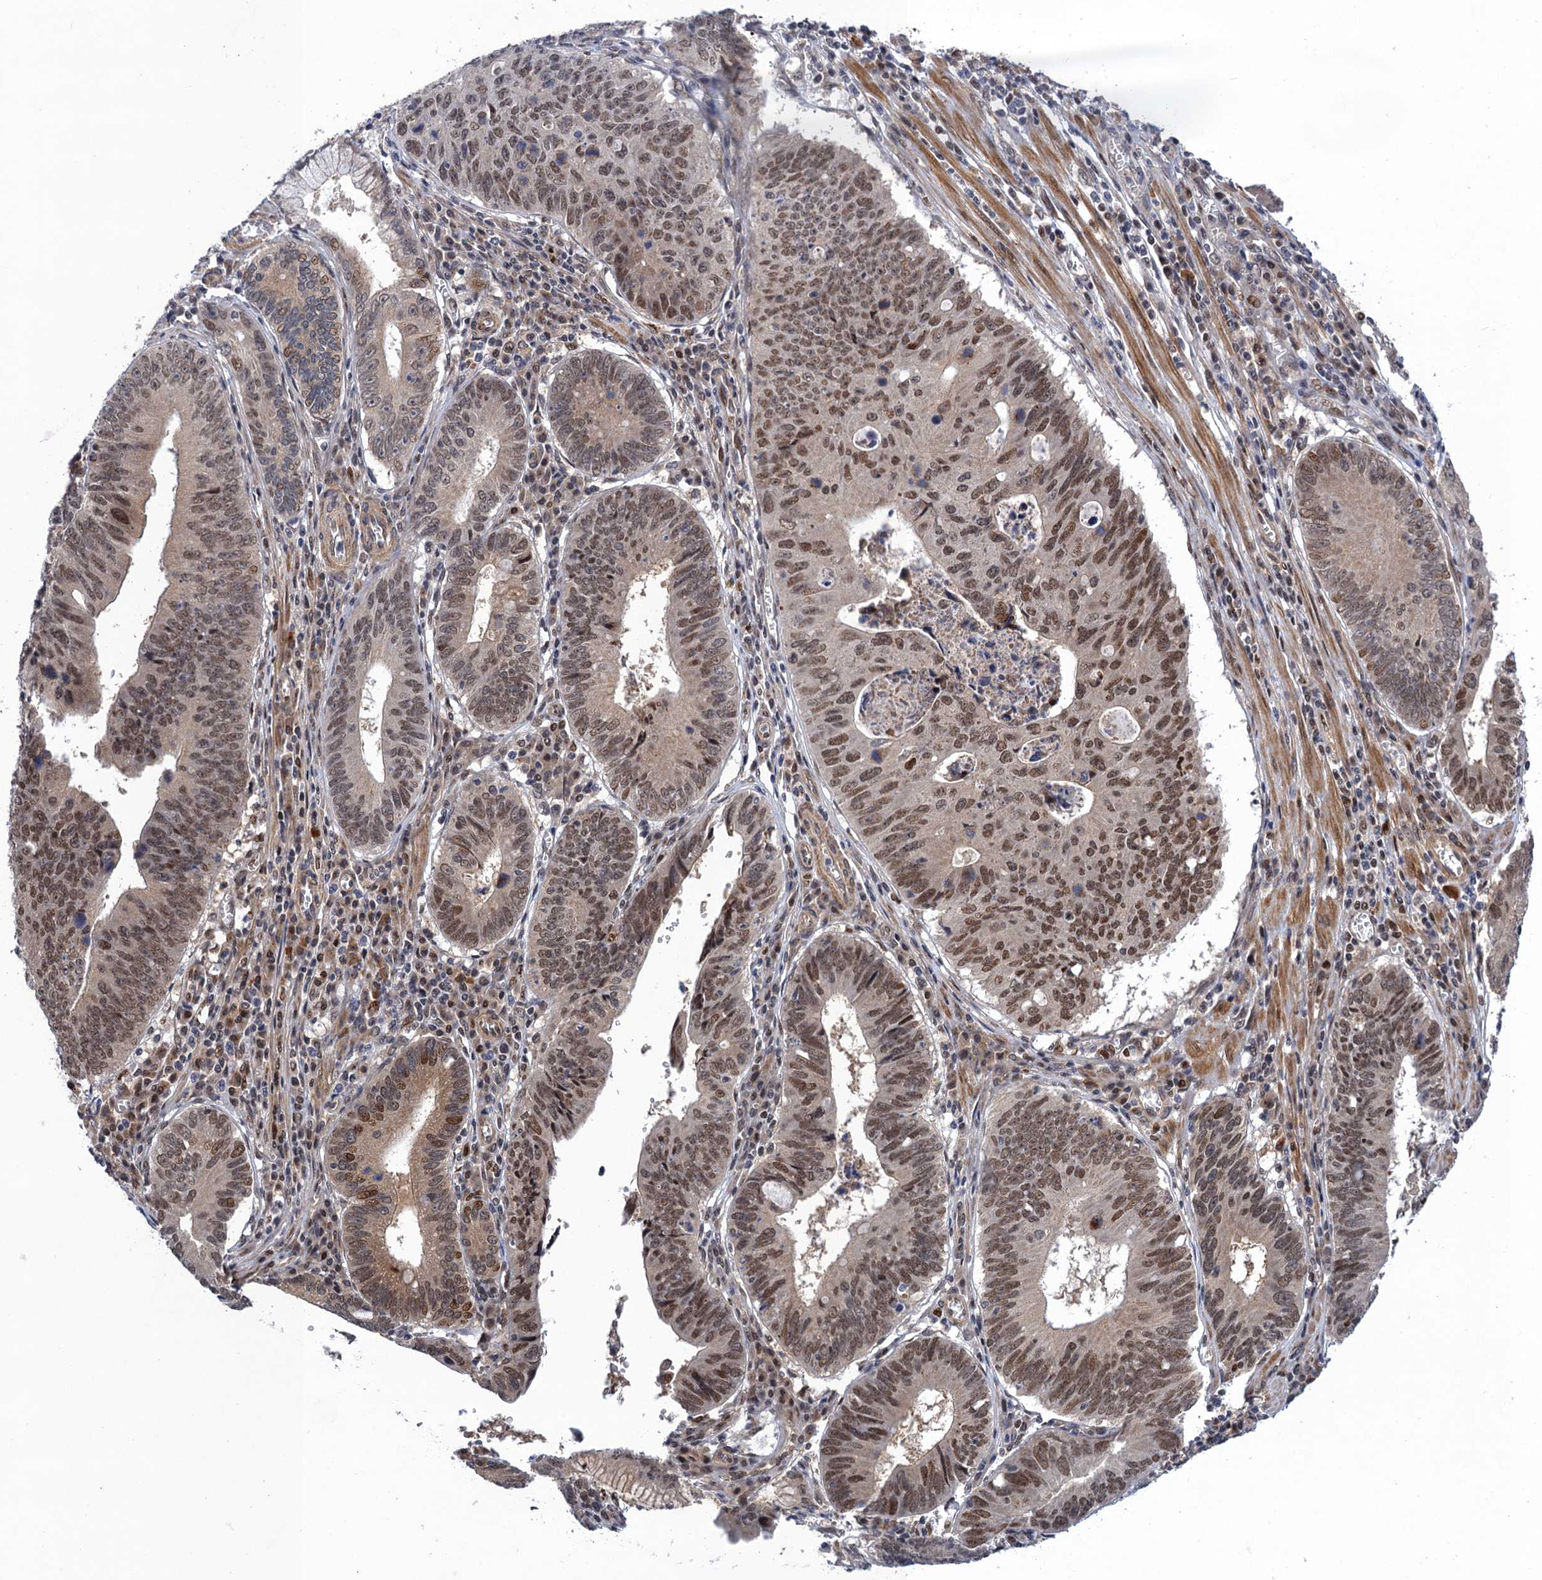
{"staining": {"intensity": "moderate", "quantity": ">75%", "location": "nuclear"}, "tissue": "stomach cancer", "cell_type": "Tumor cells", "image_type": "cancer", "snomed": [{"axis": "morphology", "description": "Adenocarcinoma, NOS"}, {"axis": "topography", "description": "Stomach"}], "caption": "Tumor cells demonstrate moderate nuclear expression in approximately >75% of cells in stomach adenocarcinoma.", "gene": "NEK8", "patient": {"sex": "male", "age": 59}}